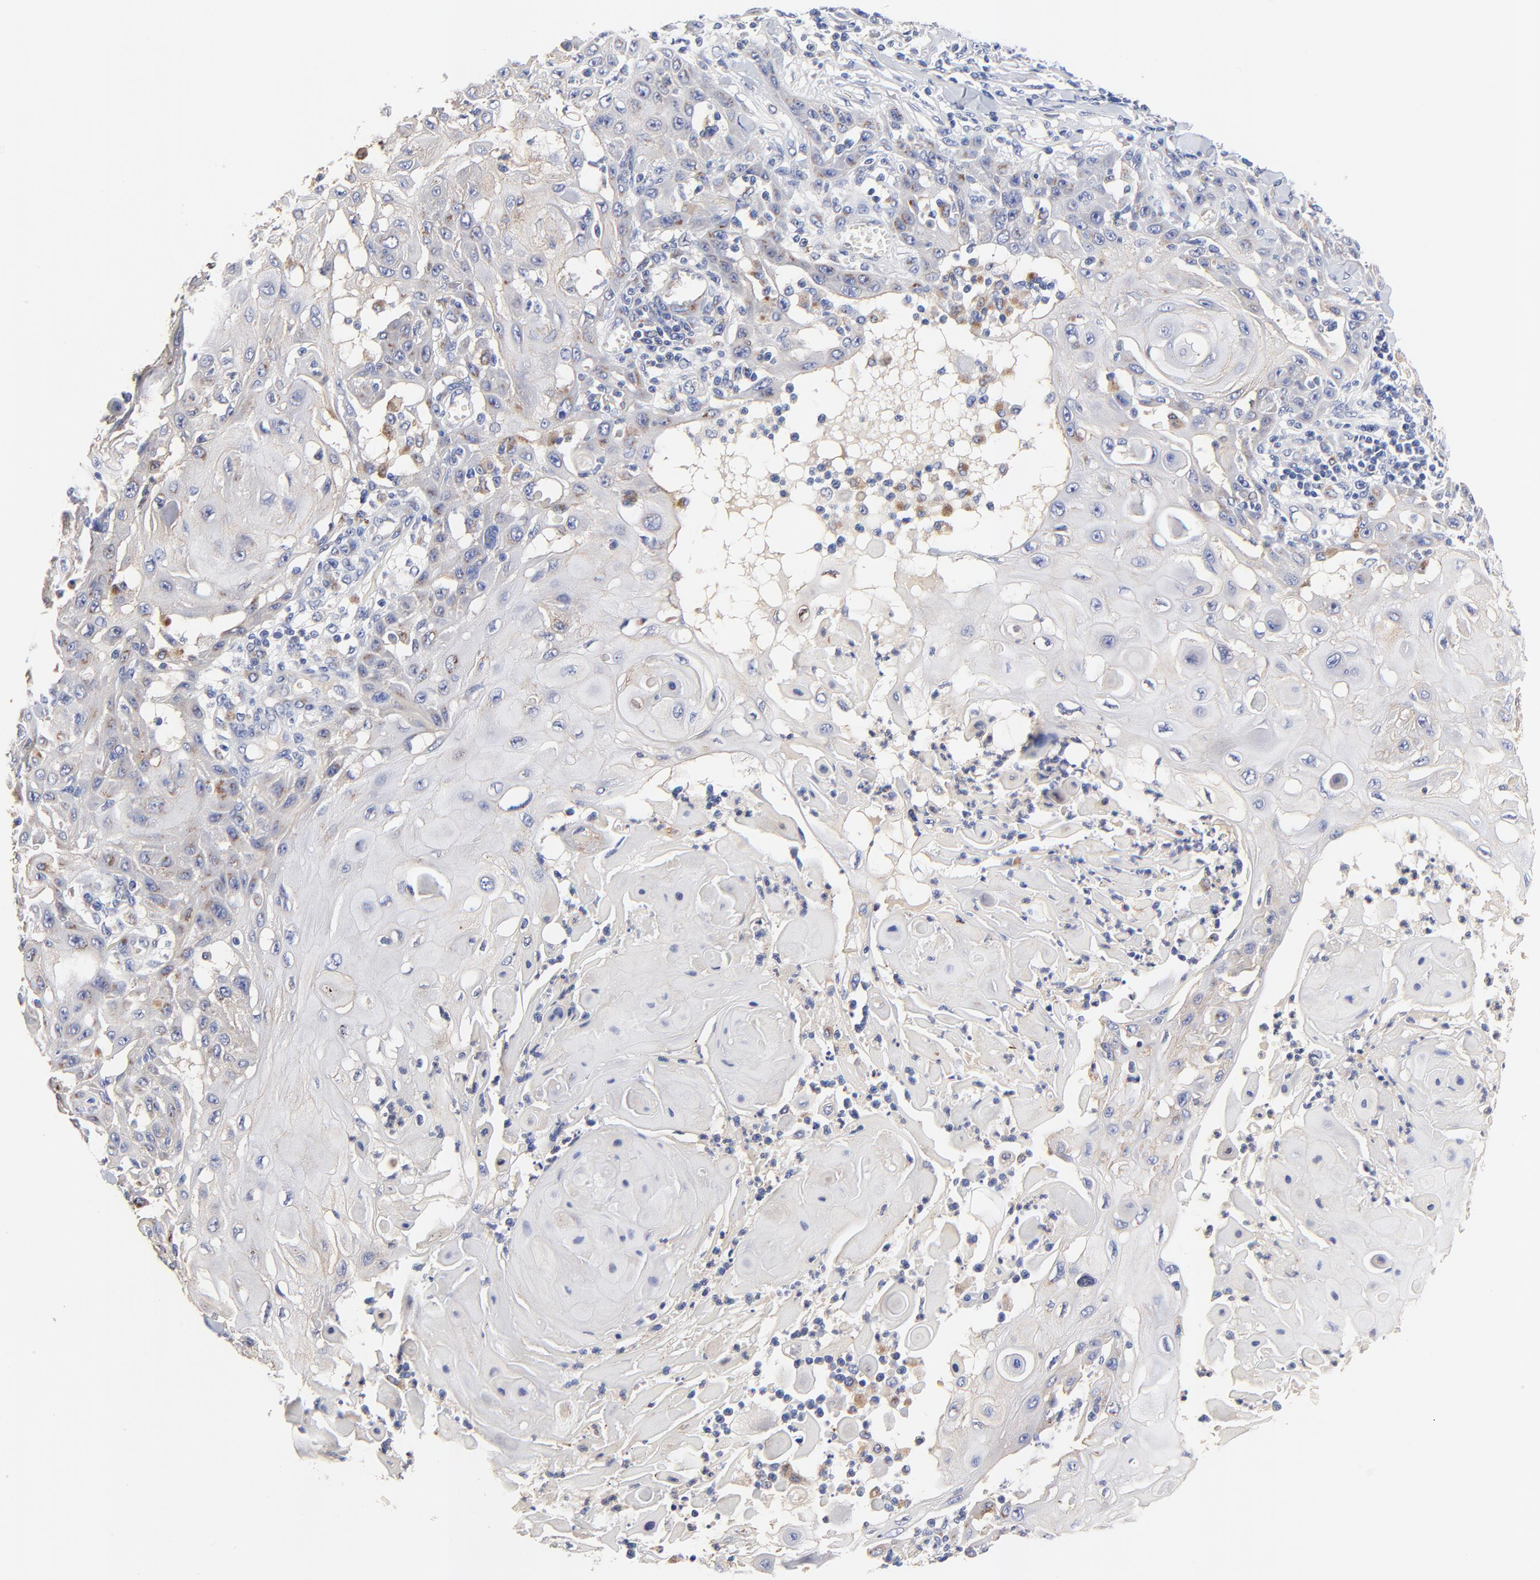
{"staining": {"intensity": "weak", "quantity": "25%-75%", "location": "cytoplasmic/membranous"}, "tissue": "skin cancer", "cell_type": "Tumor cells", "image_type": "cancer", "snomed": [{"axis": "morphology", "description": "Squamous cell carcinoma, NOS"}, {"axis": "topography", "description": "Skin"}], "caption": "The histopathology image displays staining of squamous cell carcinoma (skin), revealing weak cytoplasmic/membranous protein expression (brown color) within tumor cells.", "gene": "FBXL2", "patient": {"sex": "male", "age": 24}}